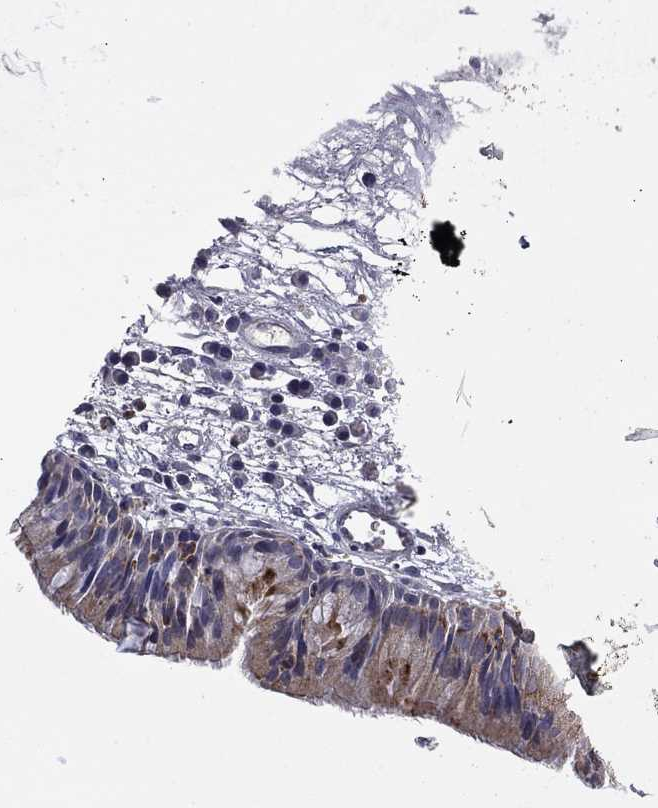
{"staining": {"intensity": "strong", "quantity": "<25%", "location": "cytoplasmic/membranous"}, "tissue": "nasopharynx", "cell_type": "Respiratory epithelial cells", "image_type": "normal", "snomed": [{"axis": "morphology", "description": "Normal tissue, NOS"}, {"axis": "topography", "description": "Nasopharynx"}], "caption": "Protein expression analysis of benign nasopharynx reveals strong cytoplasmic/membranous positivity in approximately <25% of respiratory epithelial cells.", "gene": "CEACAM7", "patient": {"sex": "male", "age": 69}}